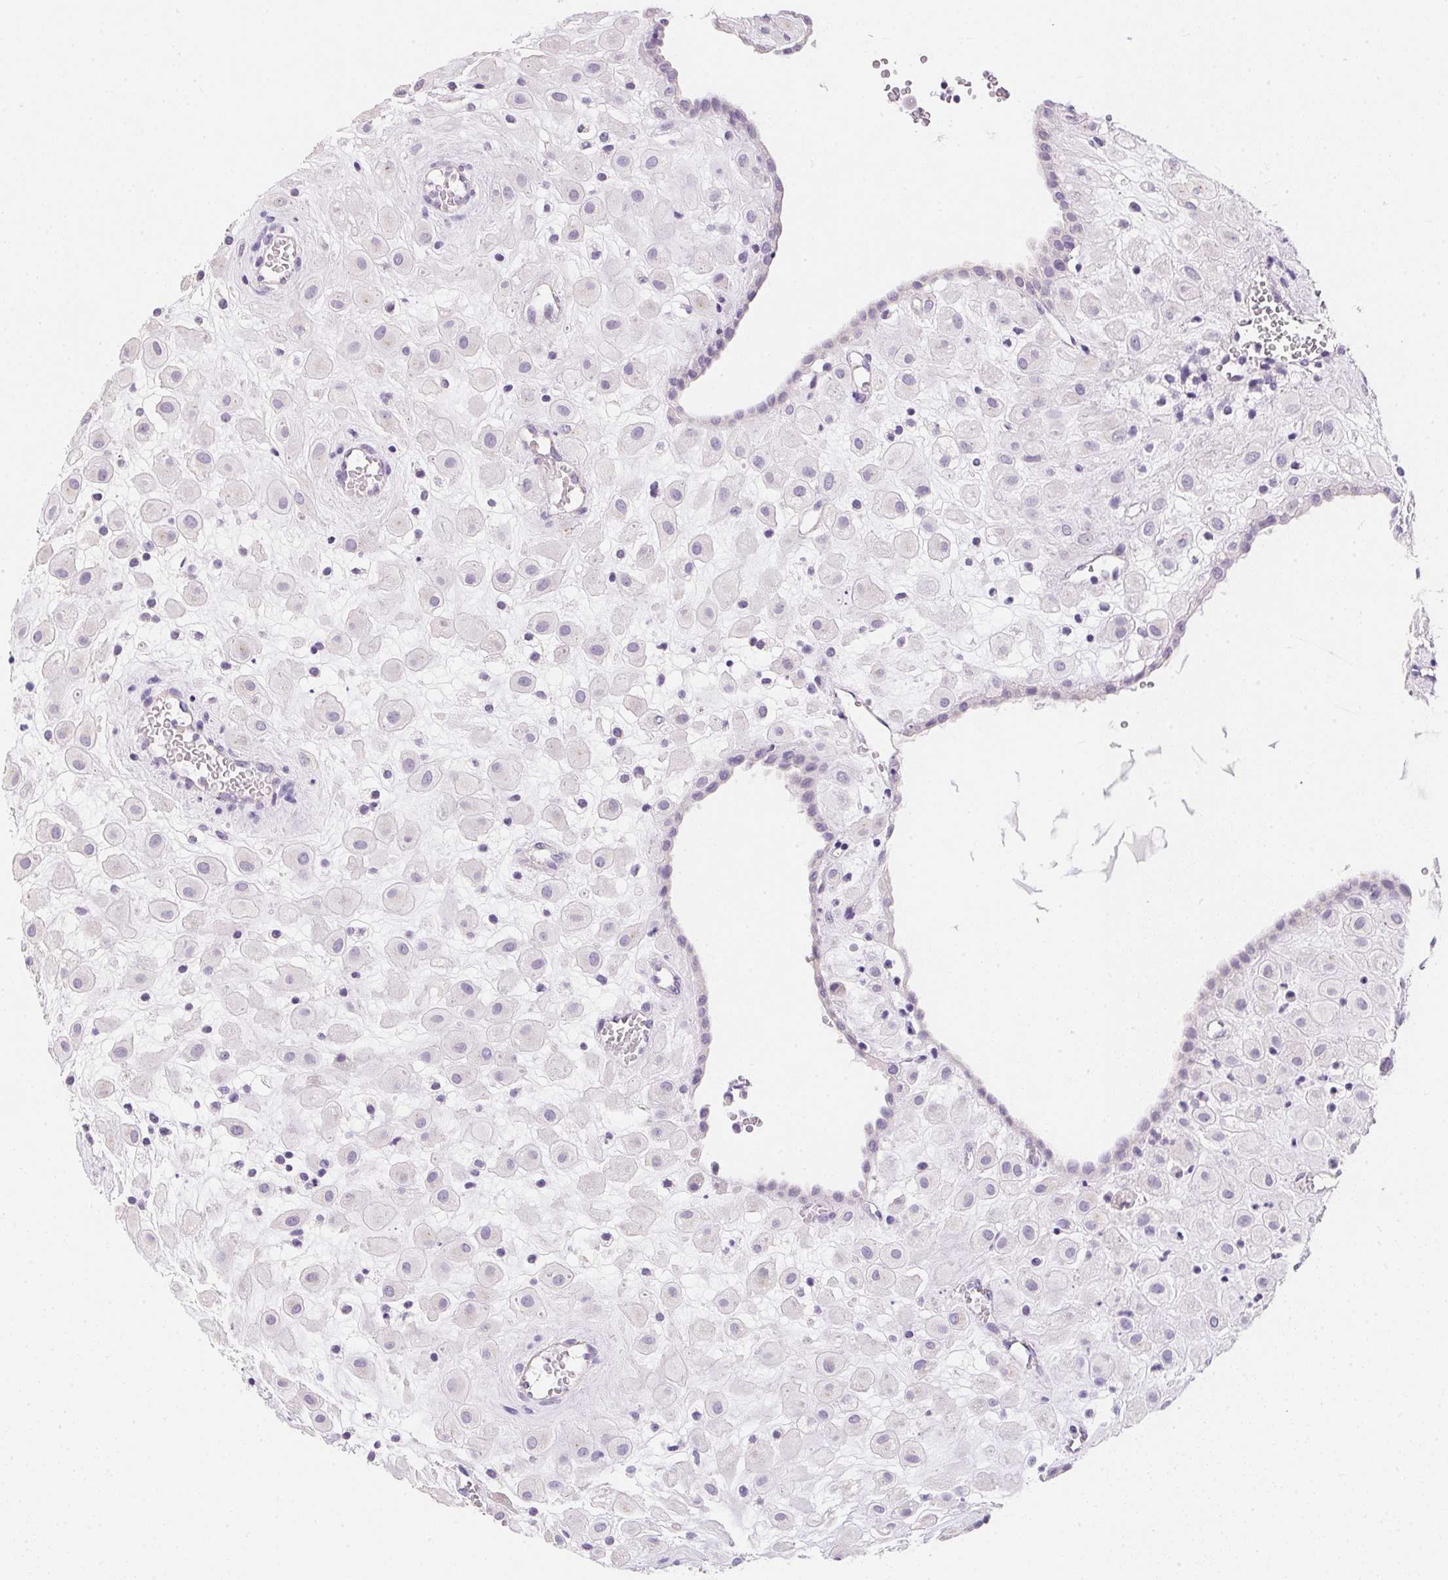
{"staining": {"intensity": "negative", "quantity": "none", "location": "none"}, "tissue": "placenta", "cell_type": "Decidual cells", "image_type": "normal", "snomed": [{"axis": "morphology", "description": "Normal tissue, NOS"}, {"axis": "topography", "description": "Placenta"}], "caption": "Human placenta stained for a protein using immunohistochemistry (IHC) shows no expression in decidual cells.", "gene": "AQP5", "patient": {"sex": "female", "age": 24}}